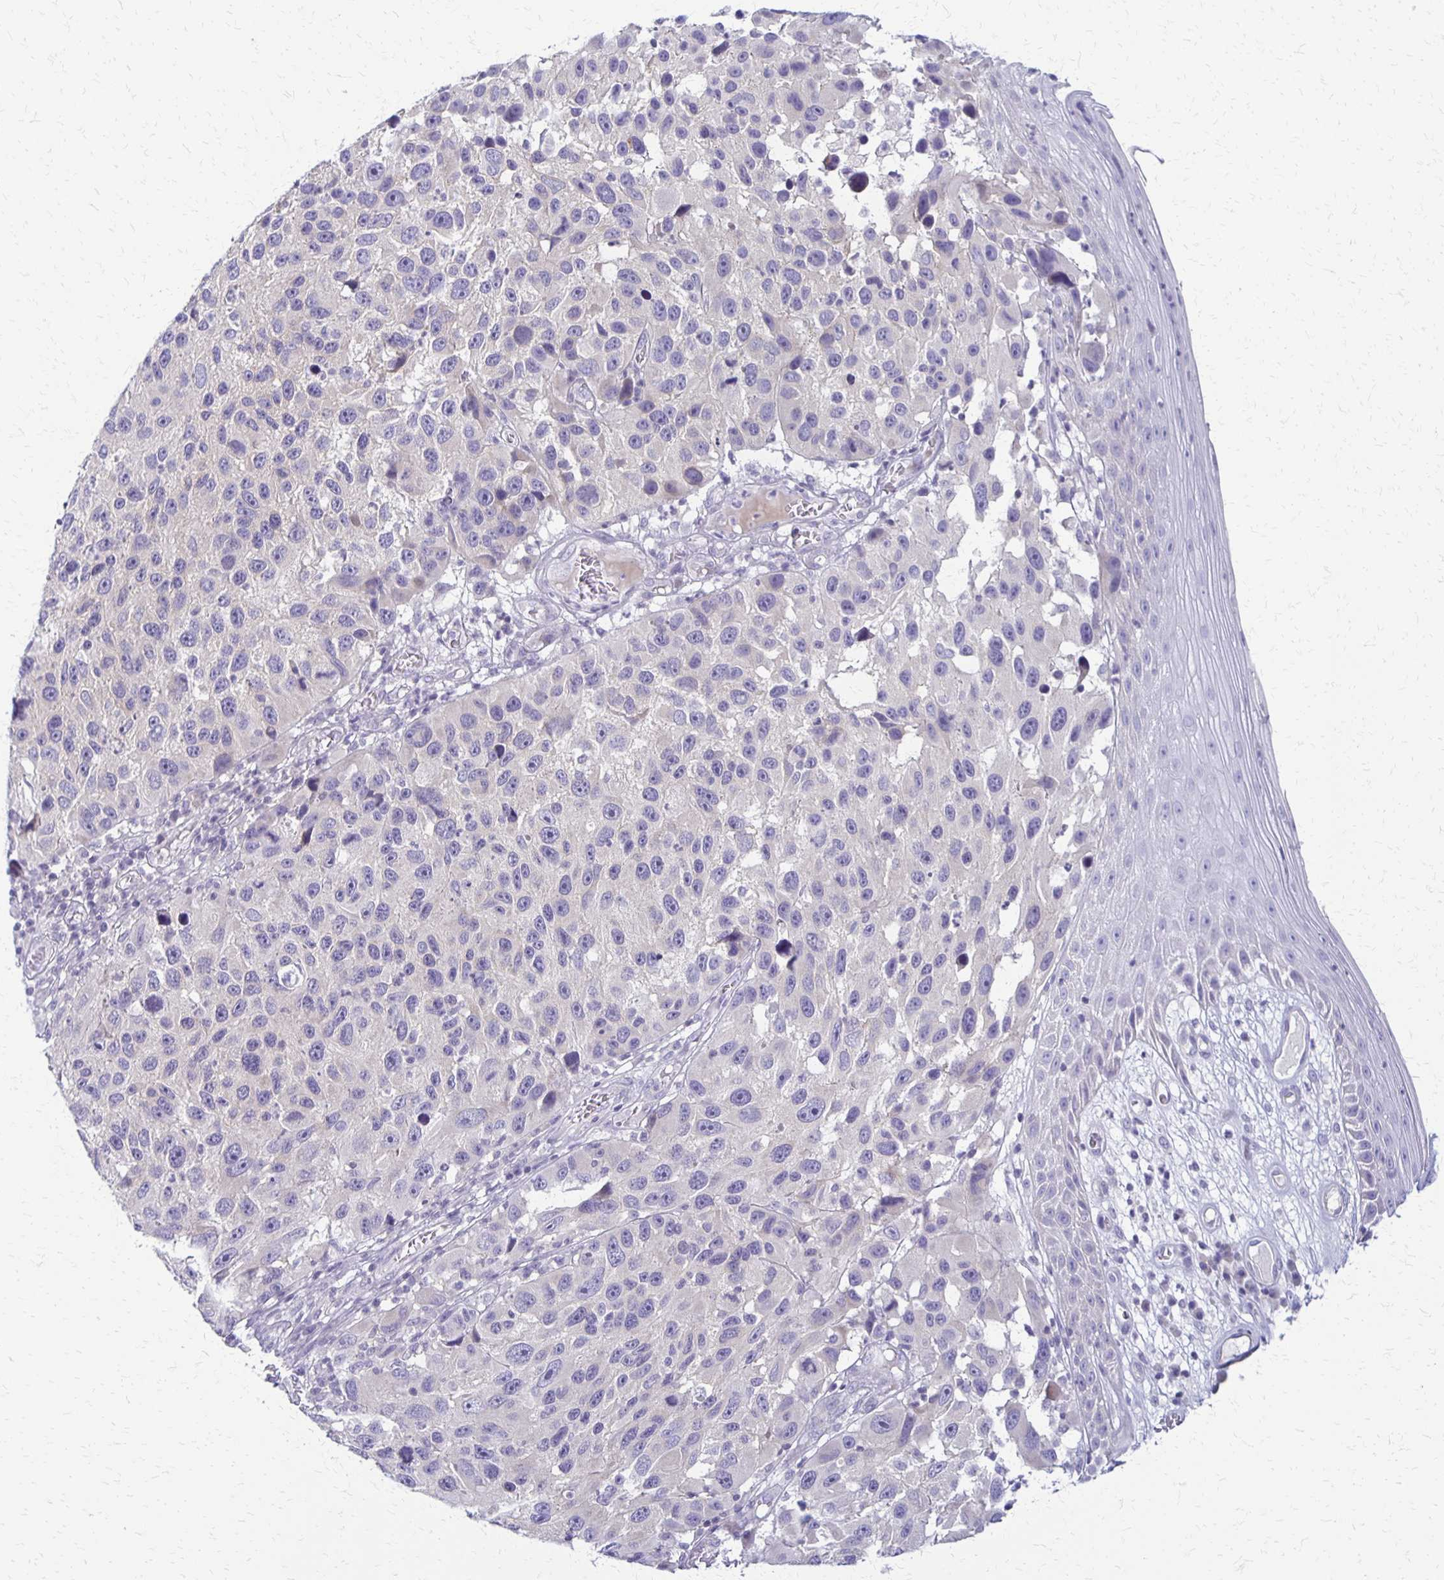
{"staining": {"intensity": "negative", "quantity": "none", "location": "none"}, "tissue": "melanoma", "cell_type": "Tumor cells", "image_type": "cancer", "snomed": [{"axis": "morphology", "description": "Malignant melanoma, NOS"}, {"axis": "topography", "description": "Skin"}], "caption": "Histopathology image shows no protein positivity in tumor cells of melanoma tissue.", "gene": "RHOC", "patient": {"sex": "male", "age": 53}}